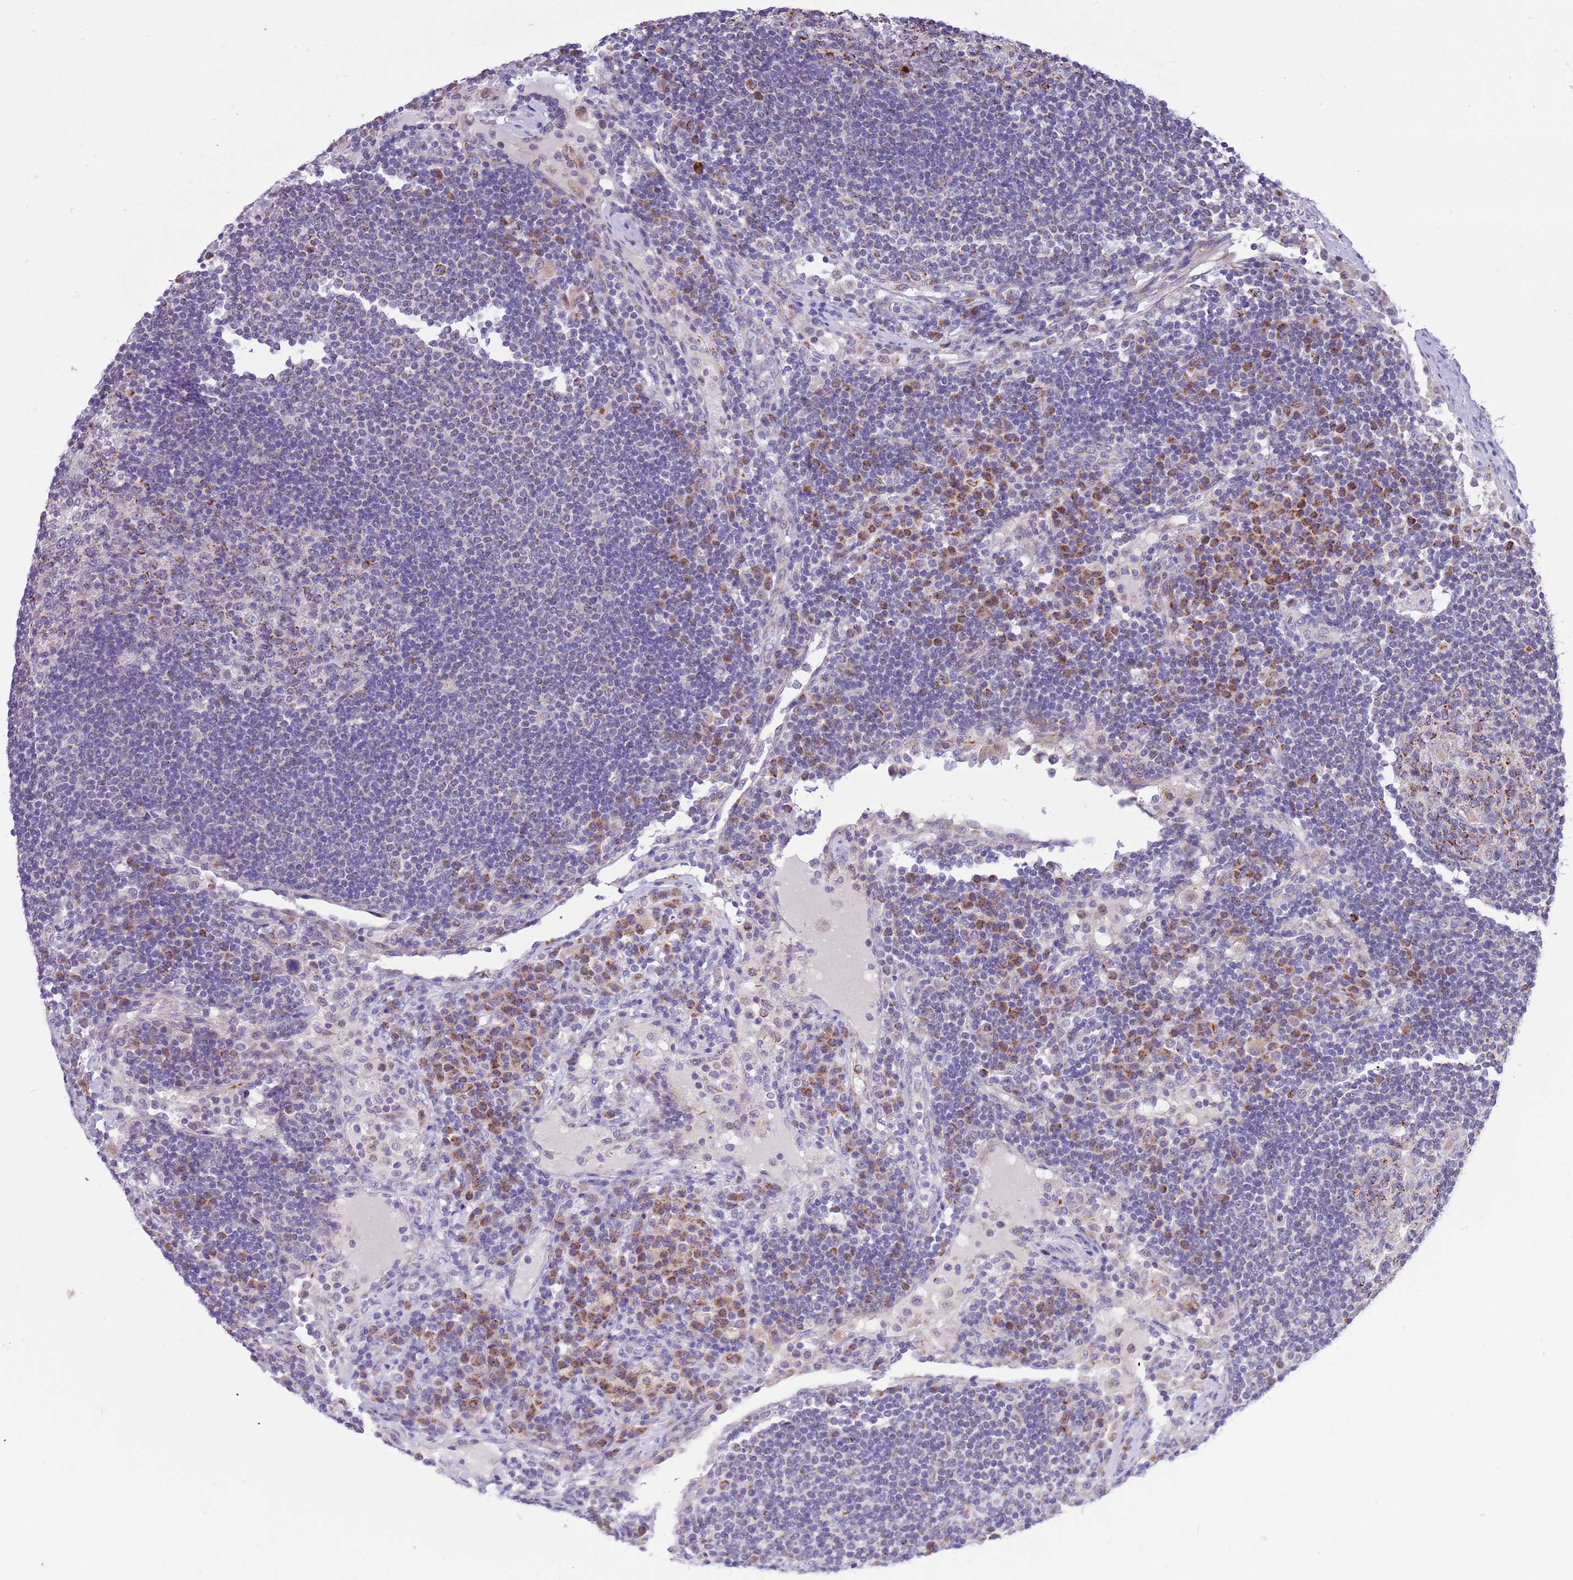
{"staining": {"intensity": "negative", "quantity": "none", "location": "none"}, "tissue": "lymph node", "cell_type": "Germinal center cells", "image_type": "normal", "snomed": [{"axis": "morphology", "description": "Normal tissue, NOS"}, {"axis": "topography", "description": "Lymph node"}], "caption": "There is no significant expression in germinal center cells of lymph node. Nuclei are stained in blue.", "gene": "COX17", "patient": {"sex": "female", "age": 53}}